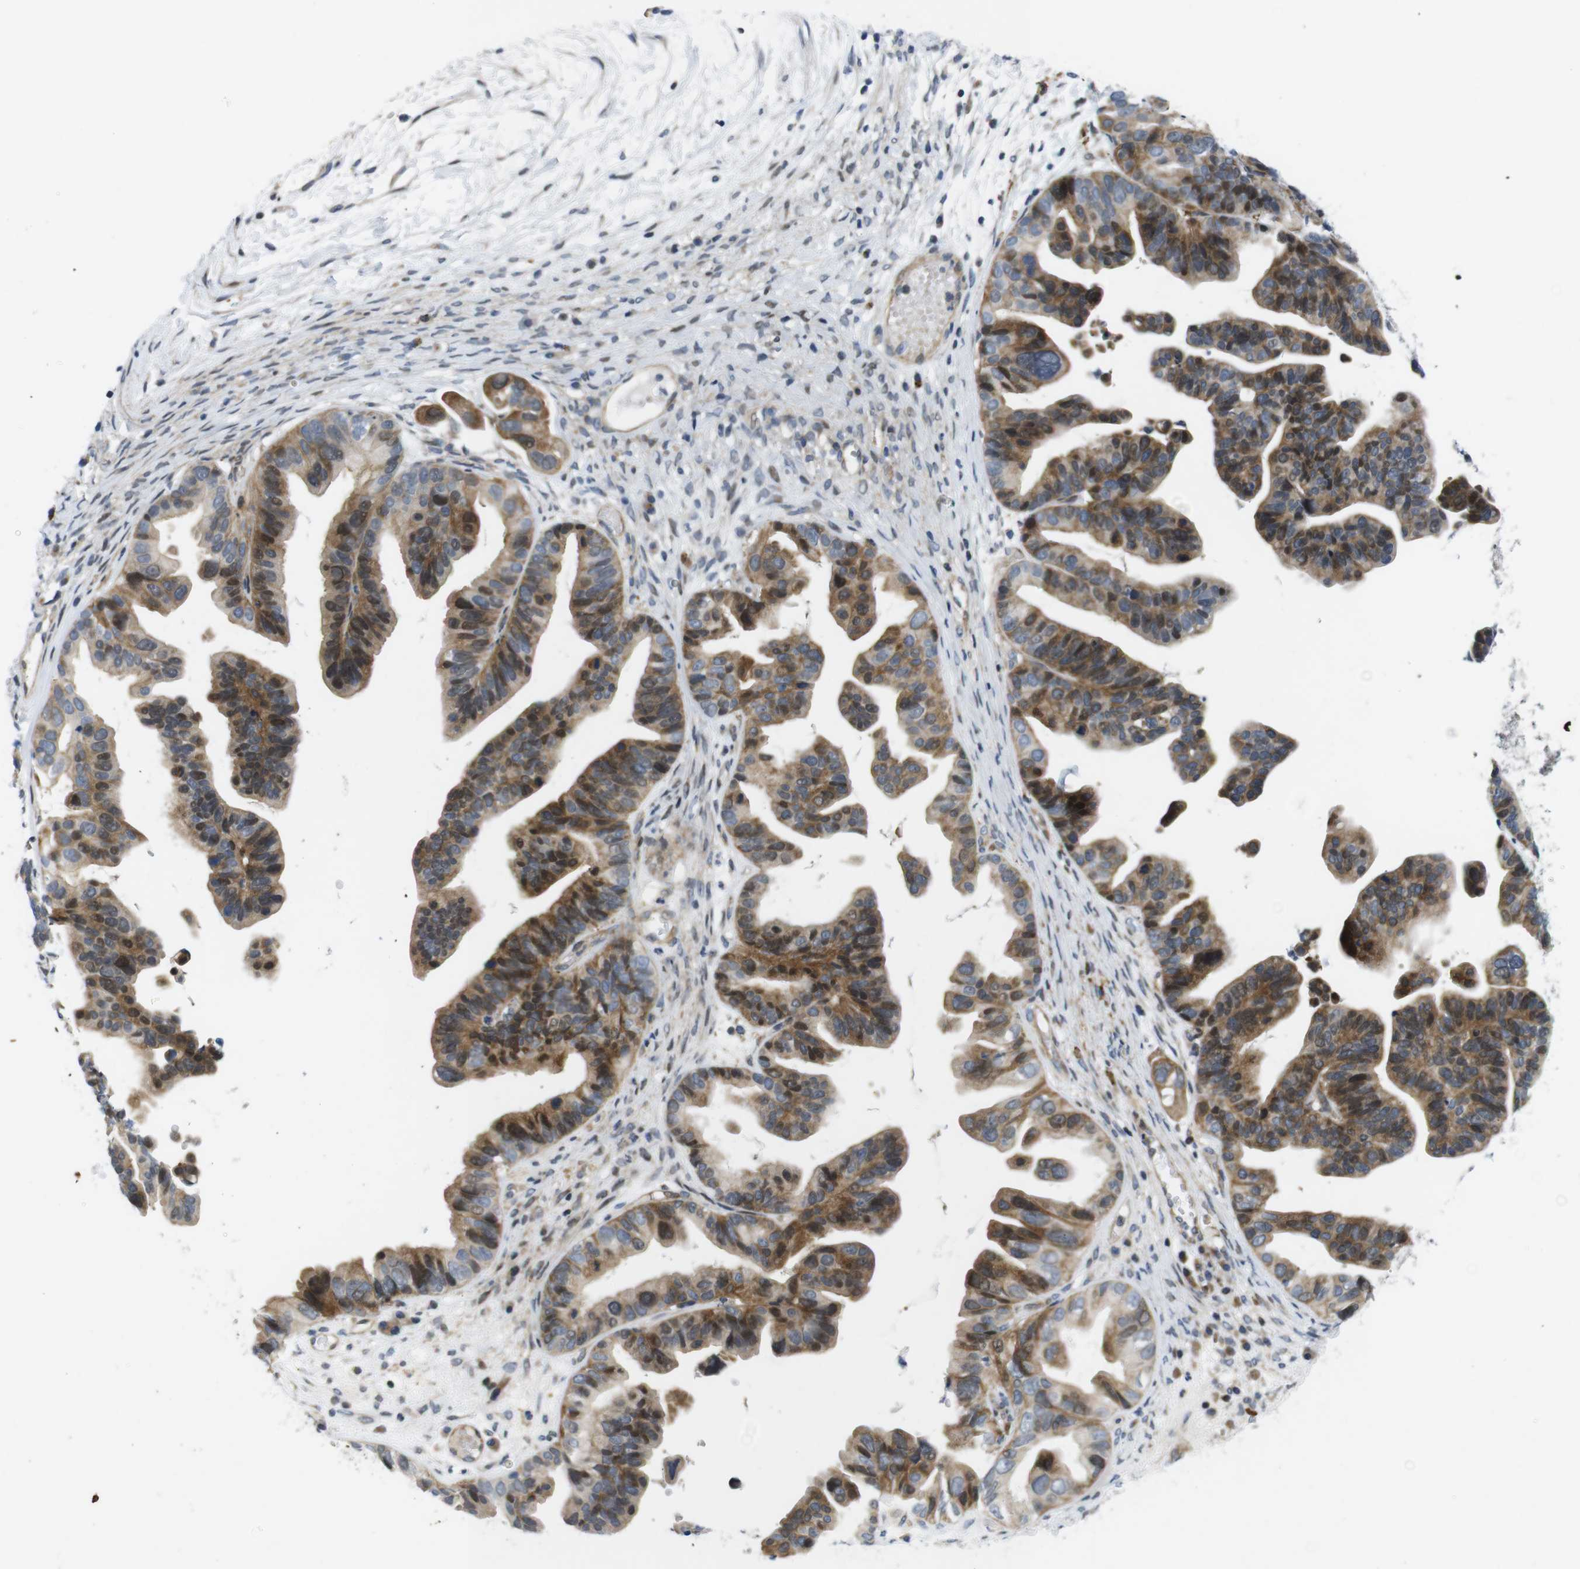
{"staining": {"intensity": "moderate", "quantity": ">75%", "location": "cytoplasmic/membranous,nuclear"}, "tissue": "ovarian cancer", "cell_type": "Tumor cells", "image_type": "cancer", "snomed": [{"axis": "morphology", "description": "Cystadenocarcinoma, serous, NOS"}, {"axis": "topography", "description": "Ovary"}], "caption": "Immunohistochemistry (DAB) staining of serous cystadenocarcinoma (ovarian) exhibits moderate cytoplasmic/membranous and nuclear protein staining in approximately >75% of tumor cells. The protein of interest is stained brown, and the nuclei are stained in blue (DAB IHC with brightfield microscopy, high magnification).", "gene": "ROBO2", "patient": {"sex": "female", "age": 56}}